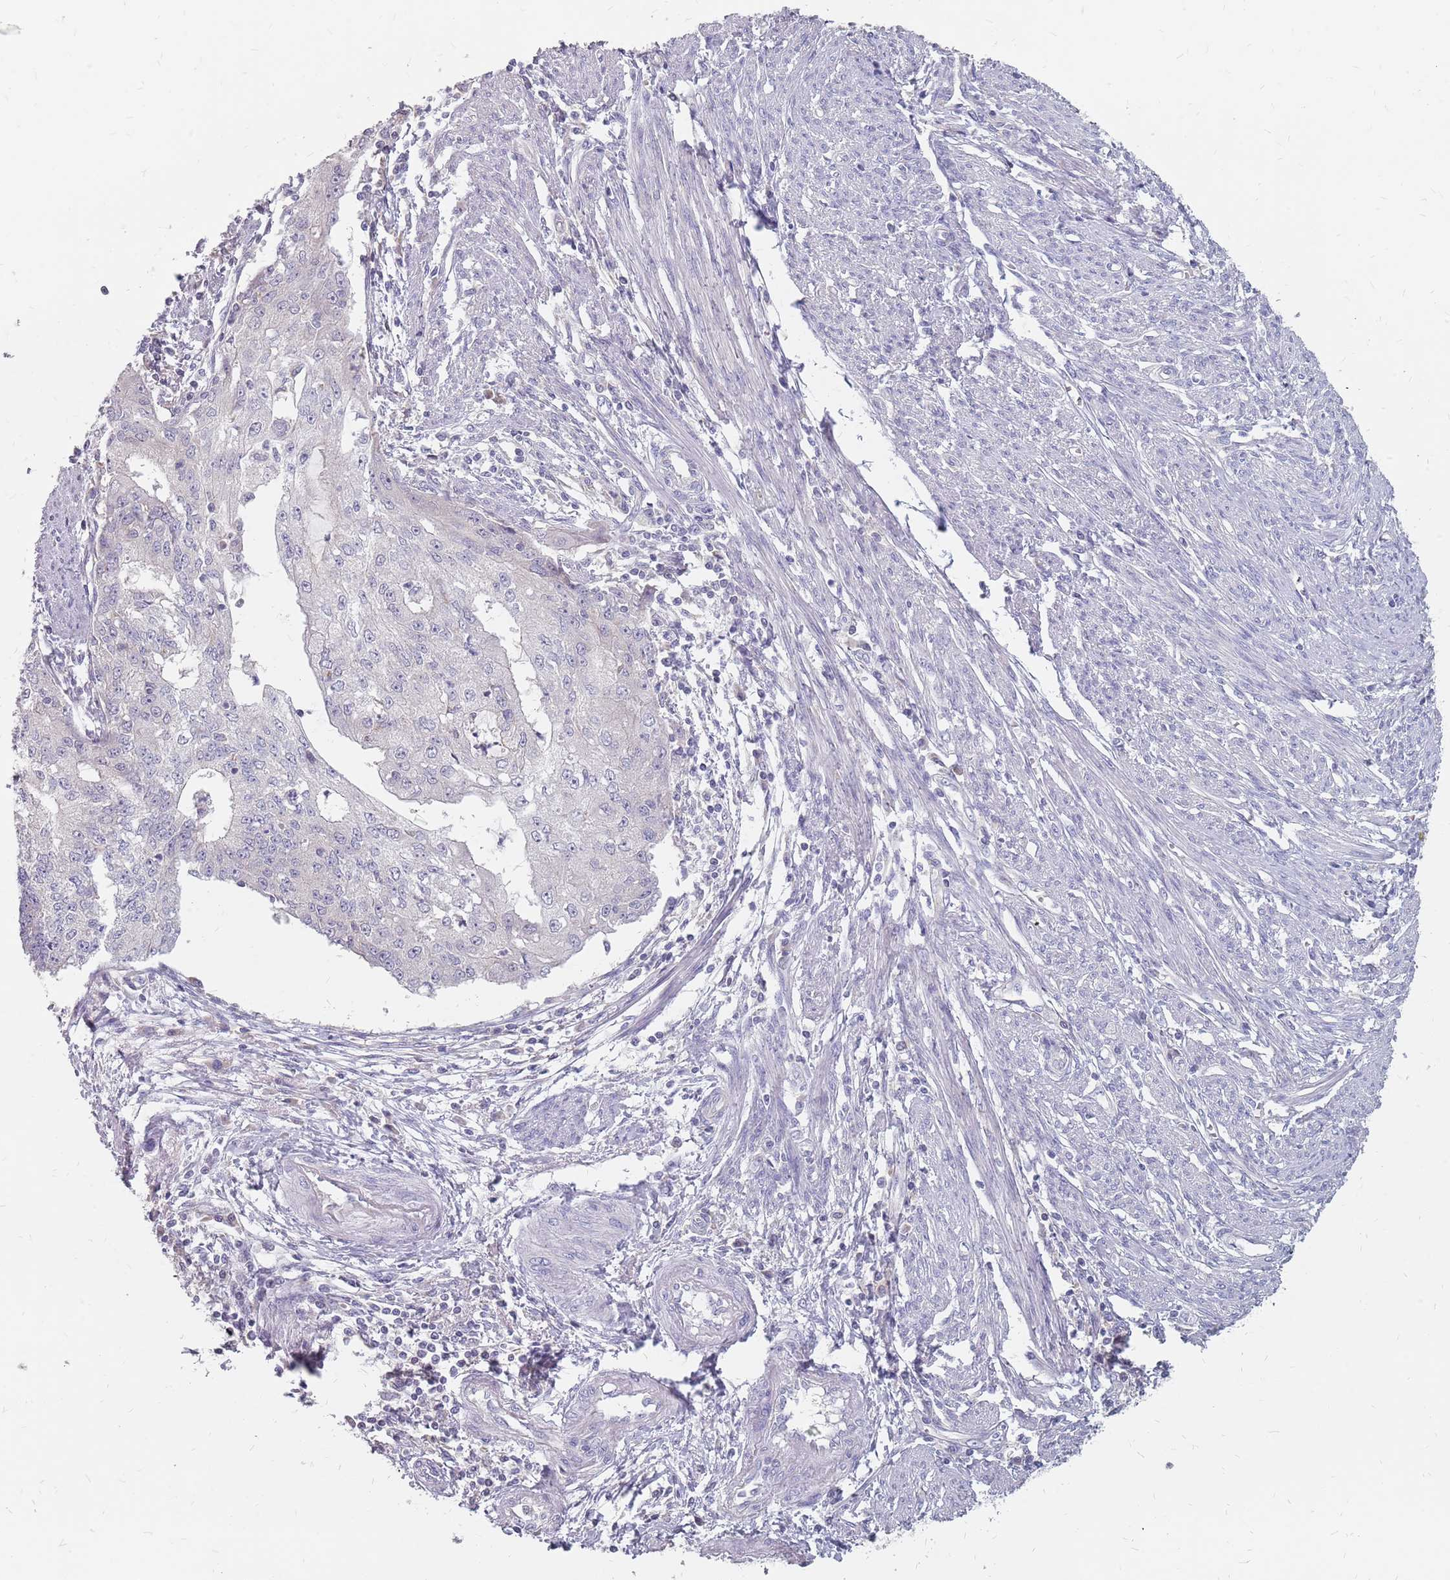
{"staining": {"intensity": "negative", "quantity": "none", "location": "none"}, "tissue": "endometrial cancer", "cell_type": "Tumor cells", "image_type": "cancer", "snomed": [{"axis": "morphology", "description": "Adenocarcinoma, NOS"}, {"axis": "topography", "description": "Endometrium"}], "caption": "High power microscopy image of an immunohistochemistry image of endometrial cancer, revealing no significant staining in tumor cells.", "gene": "CMTR2", "patient": {"sex": "female", "age": 56}}